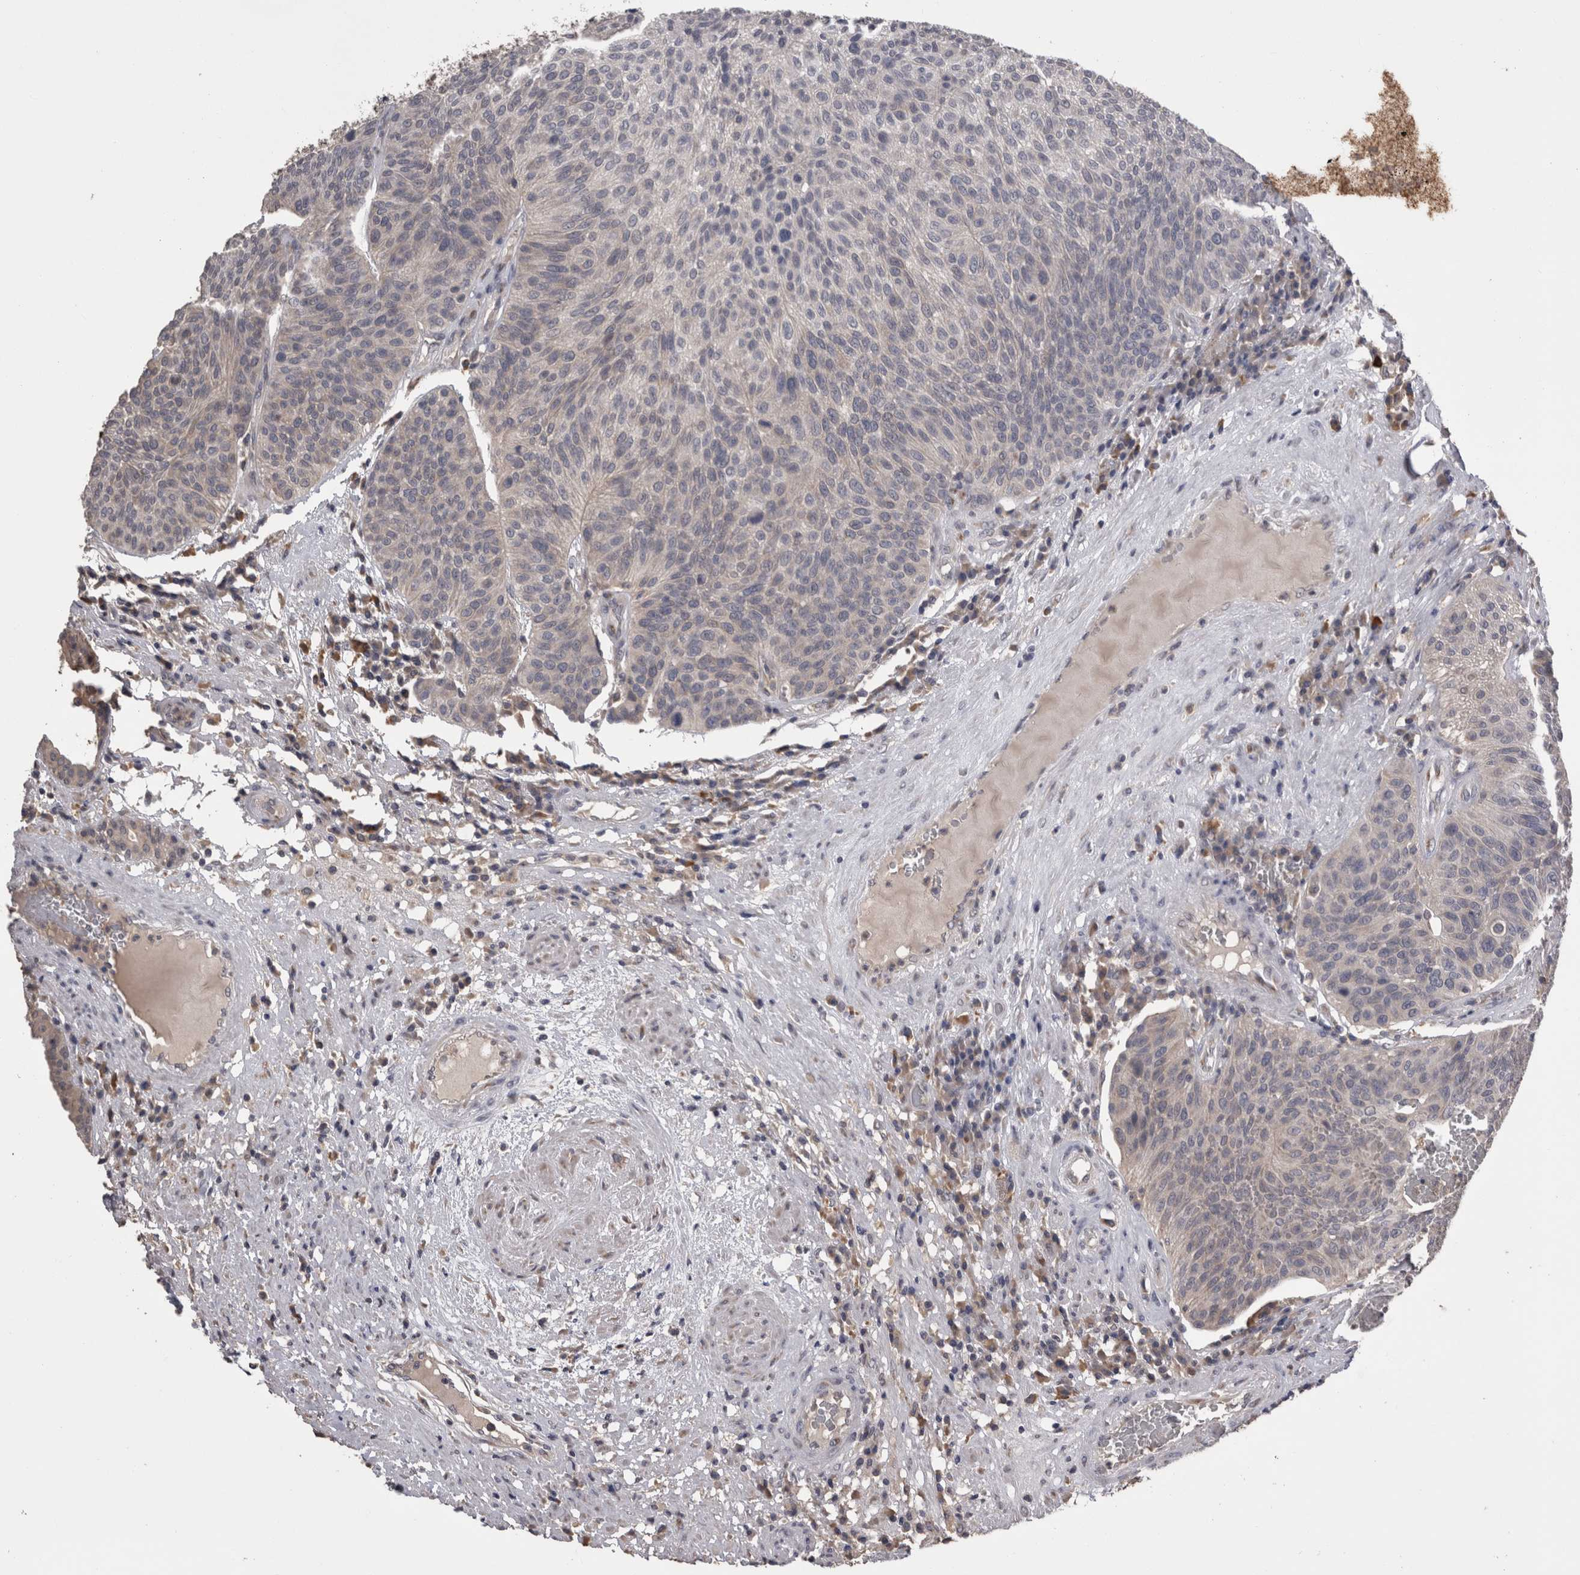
{"staining": {"intensity": "negative", "quantity": "none", "location": "none"}, "tissue": "urothelial cancer", "cell_type": "Tumor cells", "image_type": "cancer", "snomed": [{"axis": "morphology", "description": "Urothelial carcinoma, High grade"}, {"axis": "topography", "description": "Urinary bladder"}], "caption": "Immunohistochemical staining of urothelial carcinoma (high-grade) displays no significant positivity in tumor cells.", "gene": "ANXA13", "patient": {"sex": "male", "age": 66}}